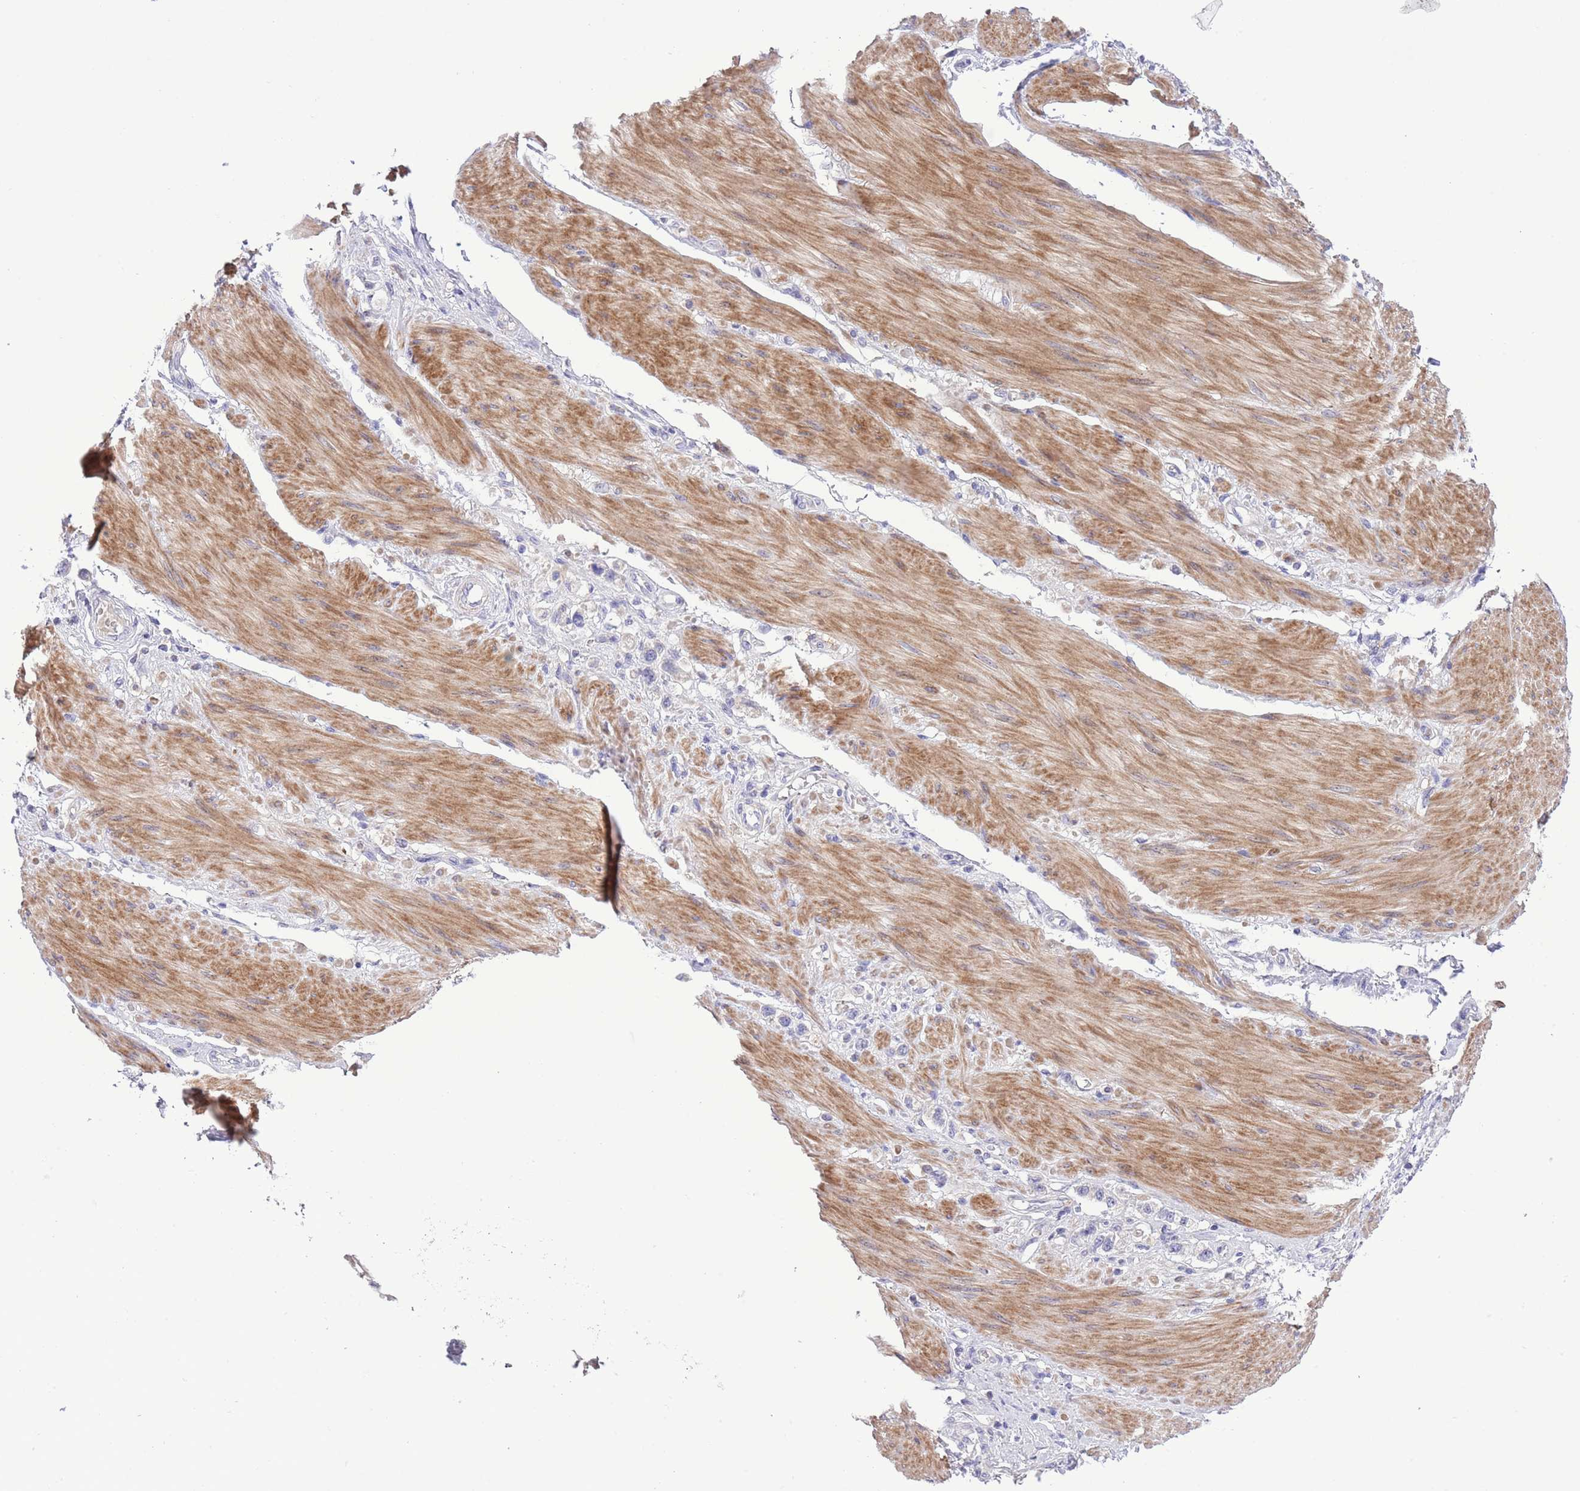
{"staining": {"intensity": "negative", "quantity": "none", "location": "none"}, "tissue": "stomach cancer", "cell_type": "Tumor cells", "image_type": "cancer", "snomed": [{"axis": "morphology", "description": "Adenocarcinoma, NOS"}, {"axis": "topography", "description": "Stomach"}], "caption": "IHC histopathology image of adenocarcinoma (stomach) stained for a protein (brown), which exhibits no positivity in tumor cells.", "gene": "PRR32", "patient": {"sex": "female", "age": 65}}